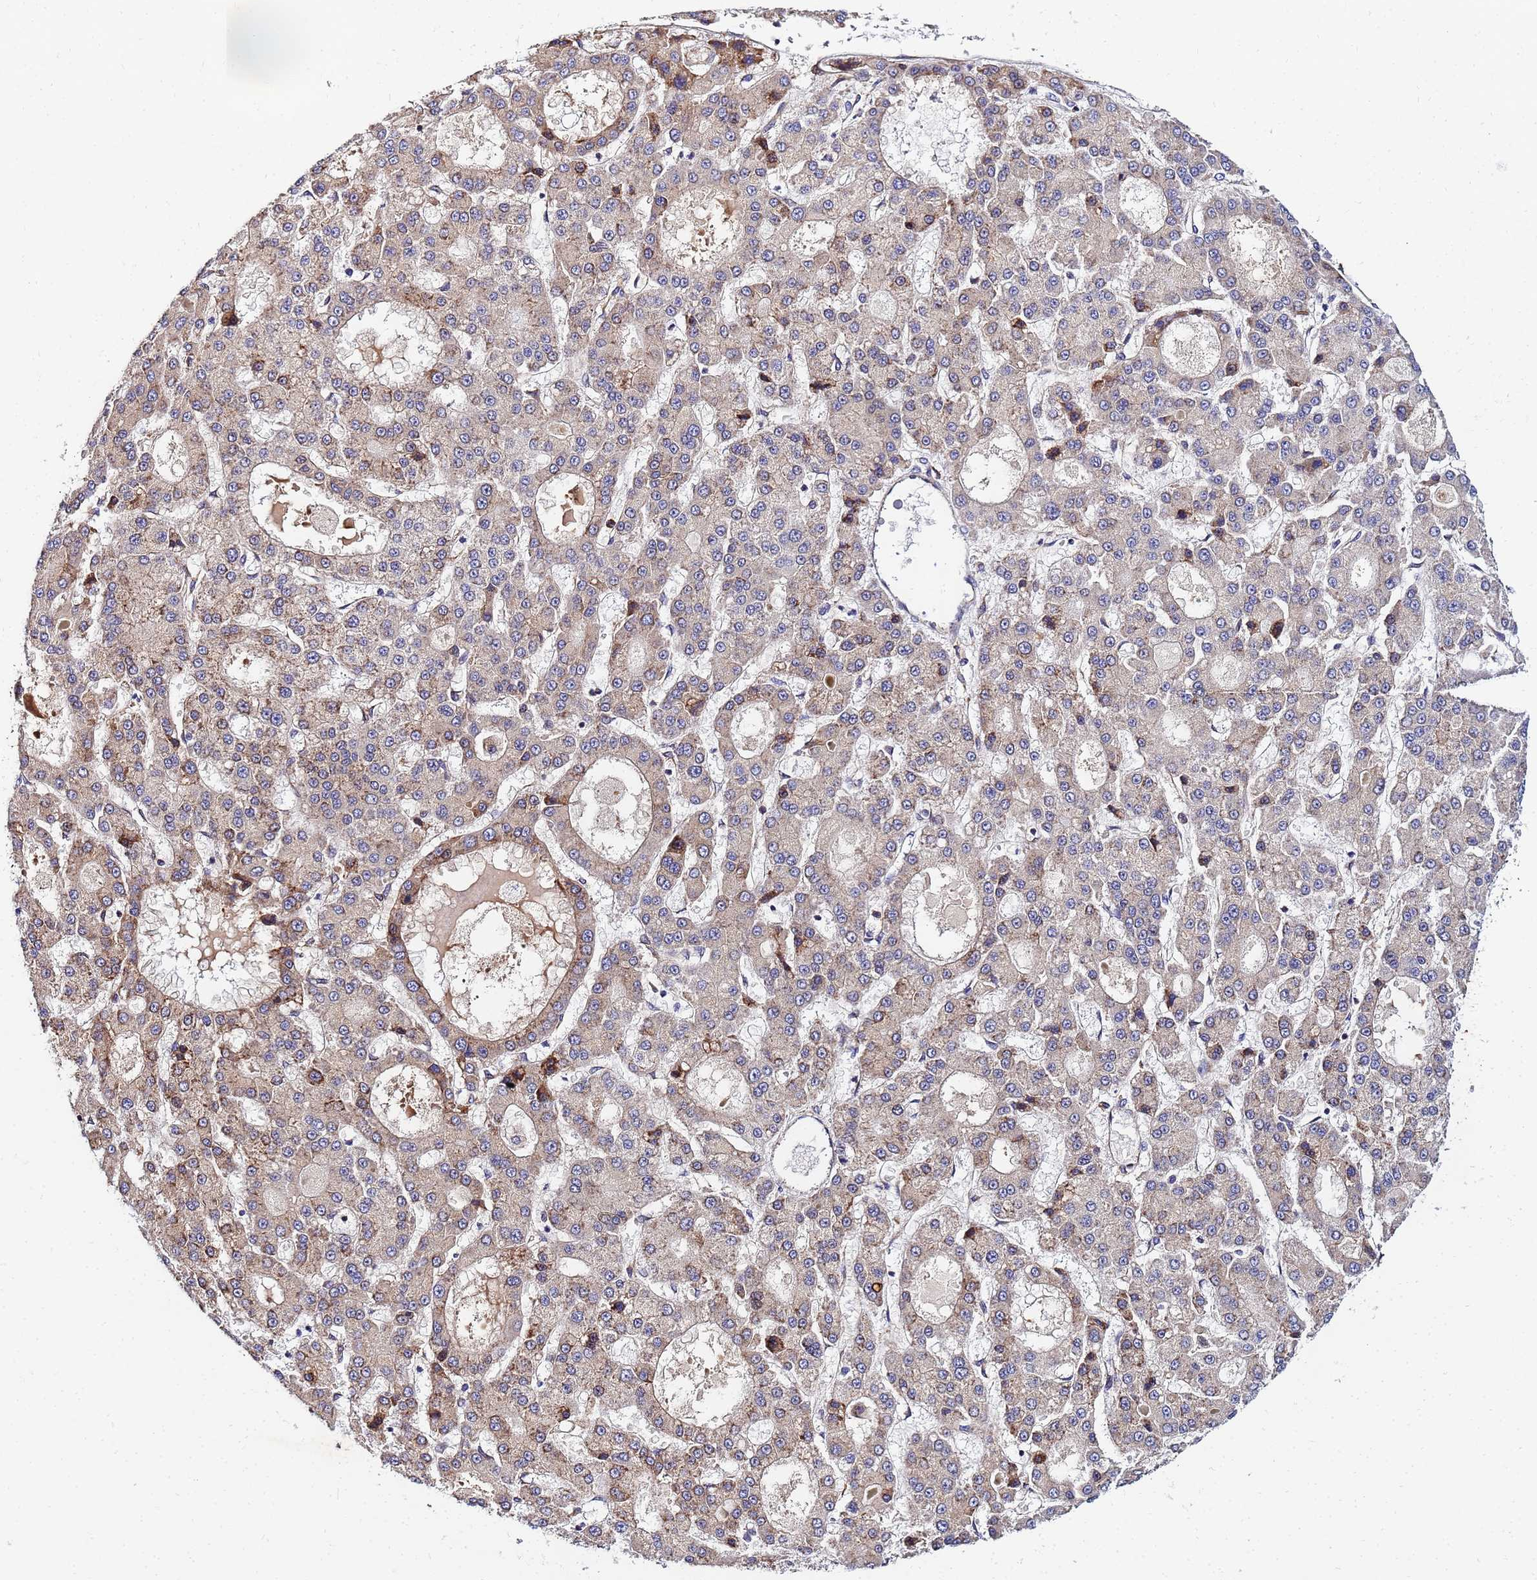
{"staining": {"intensity": "weak", "quantity": "25%-75%", "location": "cytoplasmic/membranous"}, "tissue": "liver cancer", "cell_type": "Tumor cells", "image_type": "cancer", "snomed": [{"axis": "morphology", "description": "Carcinoma, Hepatocellular, NOS"}, {"axis": "topography", "description": "Liver"}], "caption": "Tumor cells display weak cytoplasmic/membranous positivity in about 25%-75% of cells in liver cancer (hepatocellular carcinoma).", "gene": "POM121", "patient": {"sex": "male", "age": 70}}